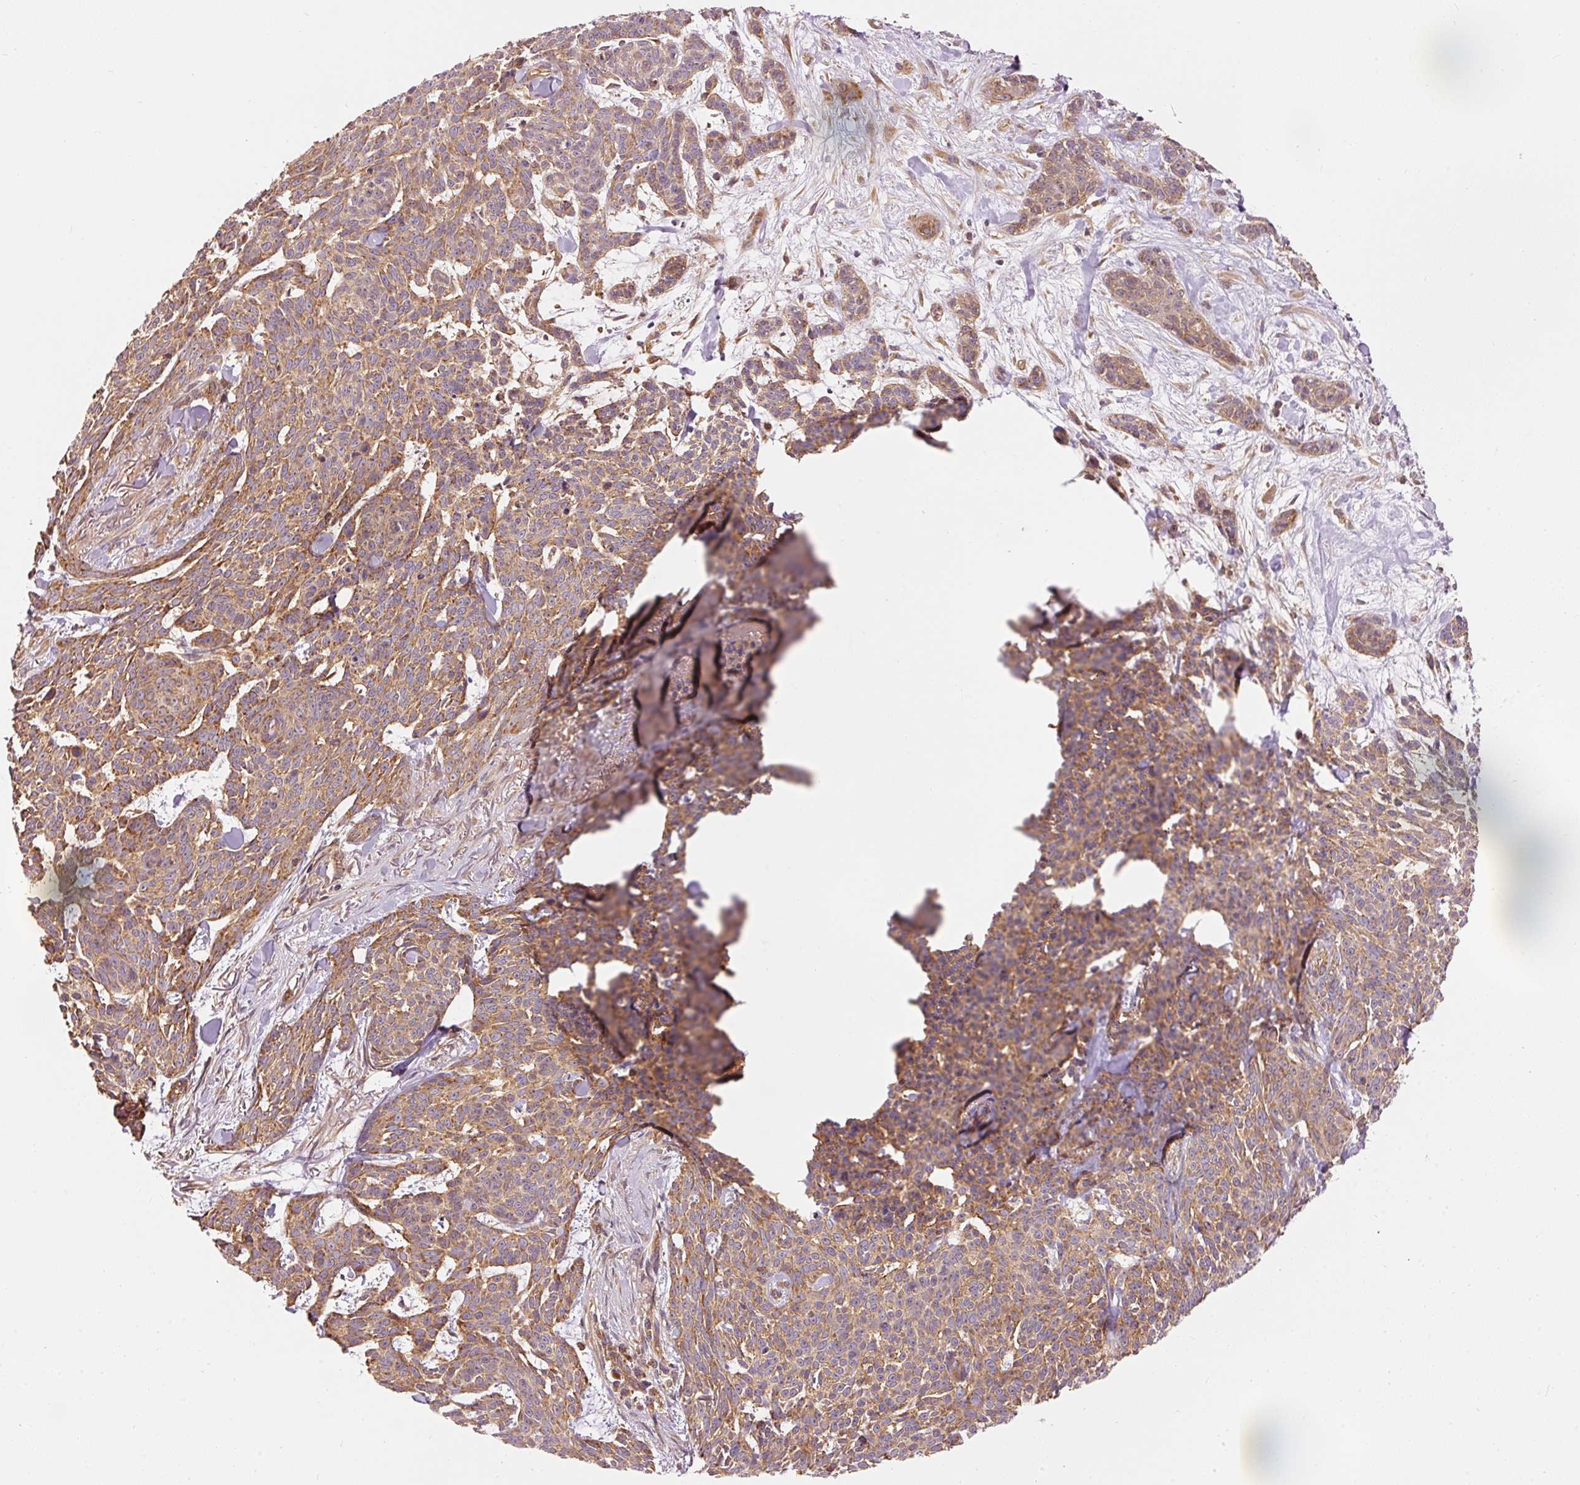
{"staining": {"intensity": "moderate", "quantity": ">75%", "location": "cytoplasmic/membranous"}, "tissue": "skin cancer", "cell_type": "Tumor cells", "image_type": "cancer", "snomed": [{"axis": "morphology", "description": "Basal cell carcinoma"}, {"axis": "topography", "description": "Skin"}], "caption": "A photomicrograph of skin cancer (basal cell carcinoma) stained for a protein reveals moderate cytoplasmic/membranous brown staining in tumor cells.", "gene": "ADCY4", "patient": {"sex": "female", "age": 93}}